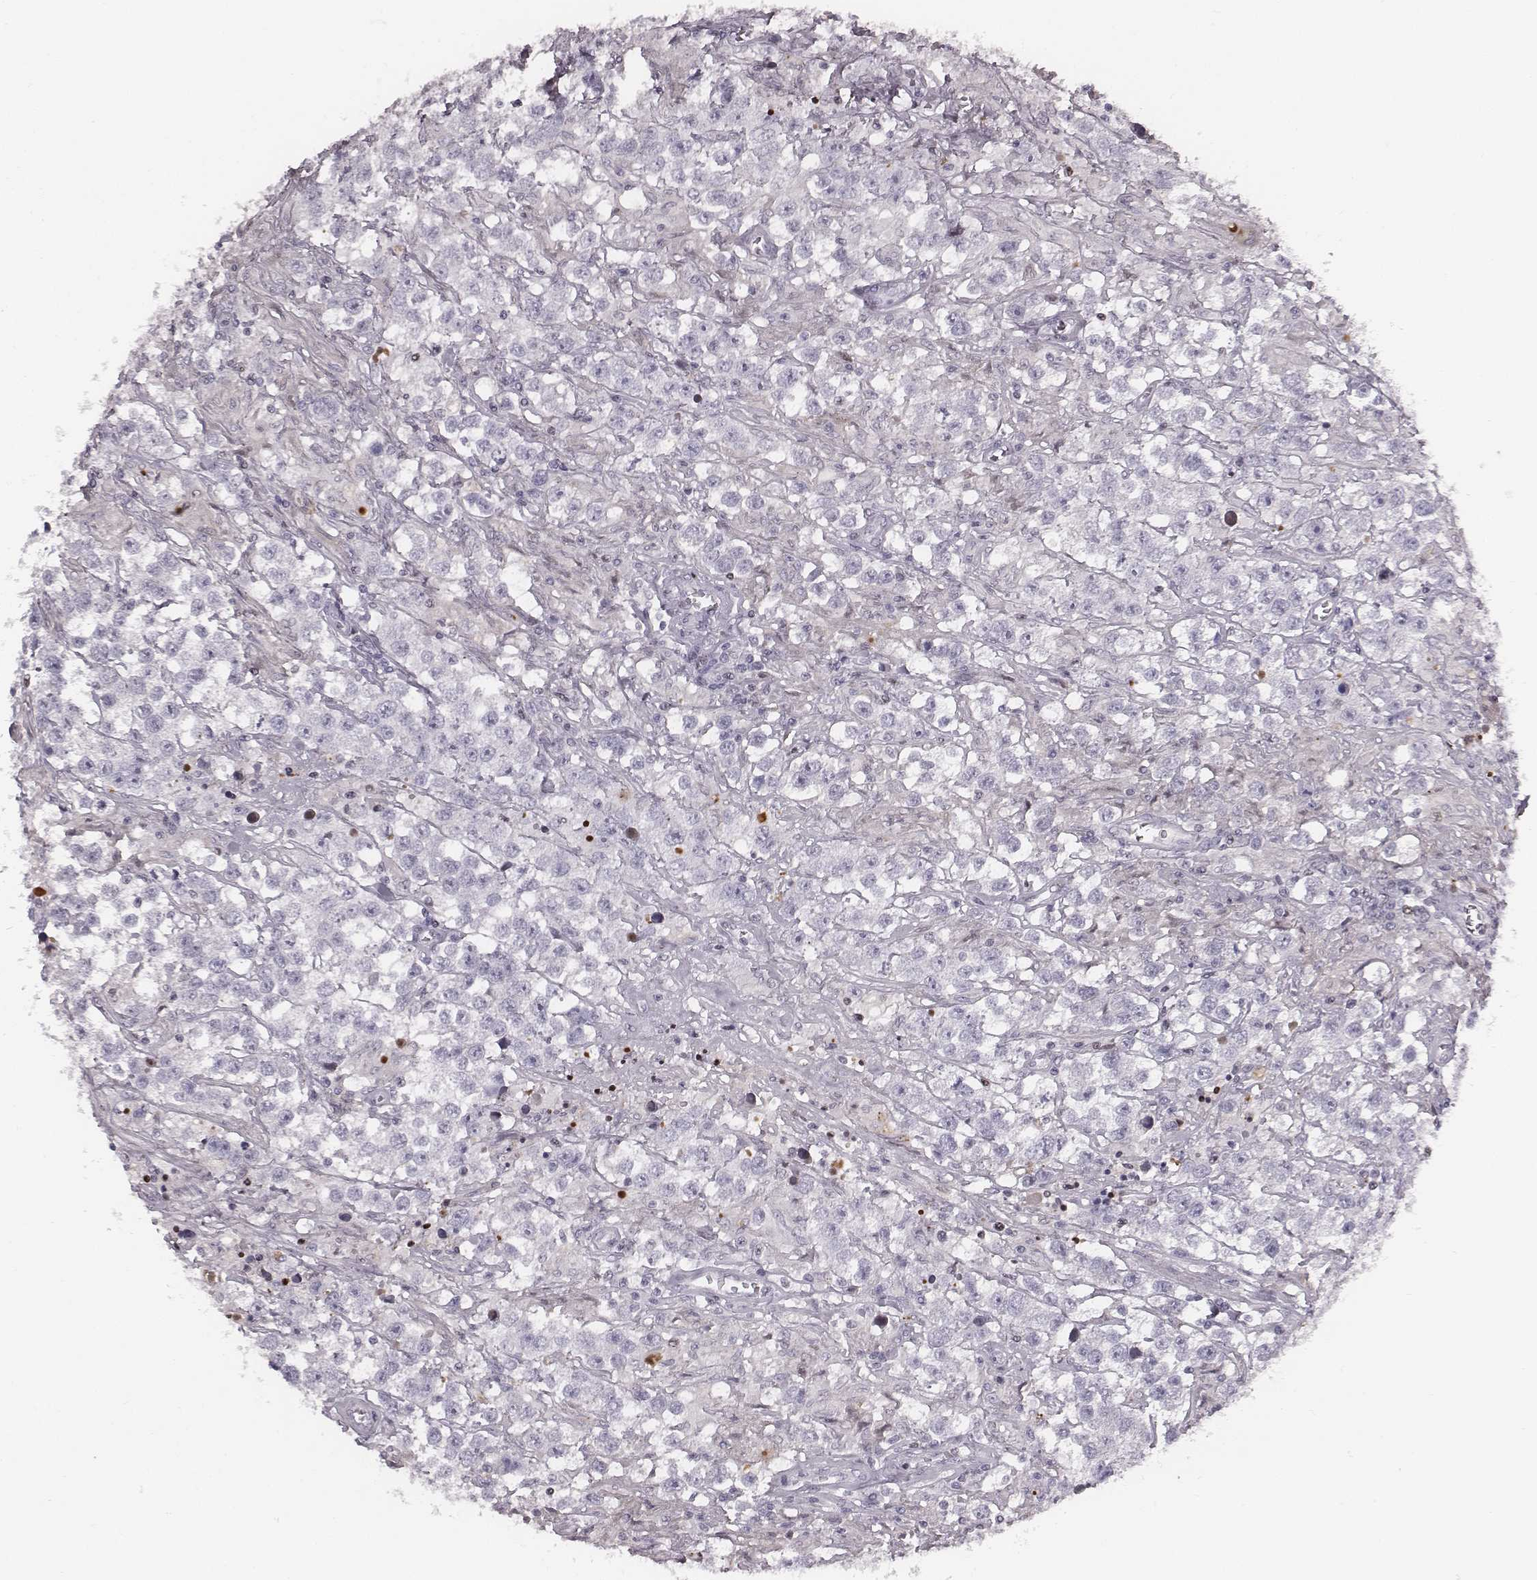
{"staining": {"intensity": "negative", "quantity": "none", "location": "none"}, "tissue": "testis cancer", "cell_type": "Tumor cells", "image_type": "cancer", "snomed": [{"axis": "morphology", "description": "Seminoma, NOS"}, {"axis": "topography", "description": "Testis"}], "caption": "There is no significant positivity in tumor cells of testis cancer (seminoma). (DAB (3,3'-diaminobenzidine) immunohistochemistry (IHC) with hematoxylin counter stain).", "gene": "NDC1", "patient": {"sex": "male", "age": 43}}